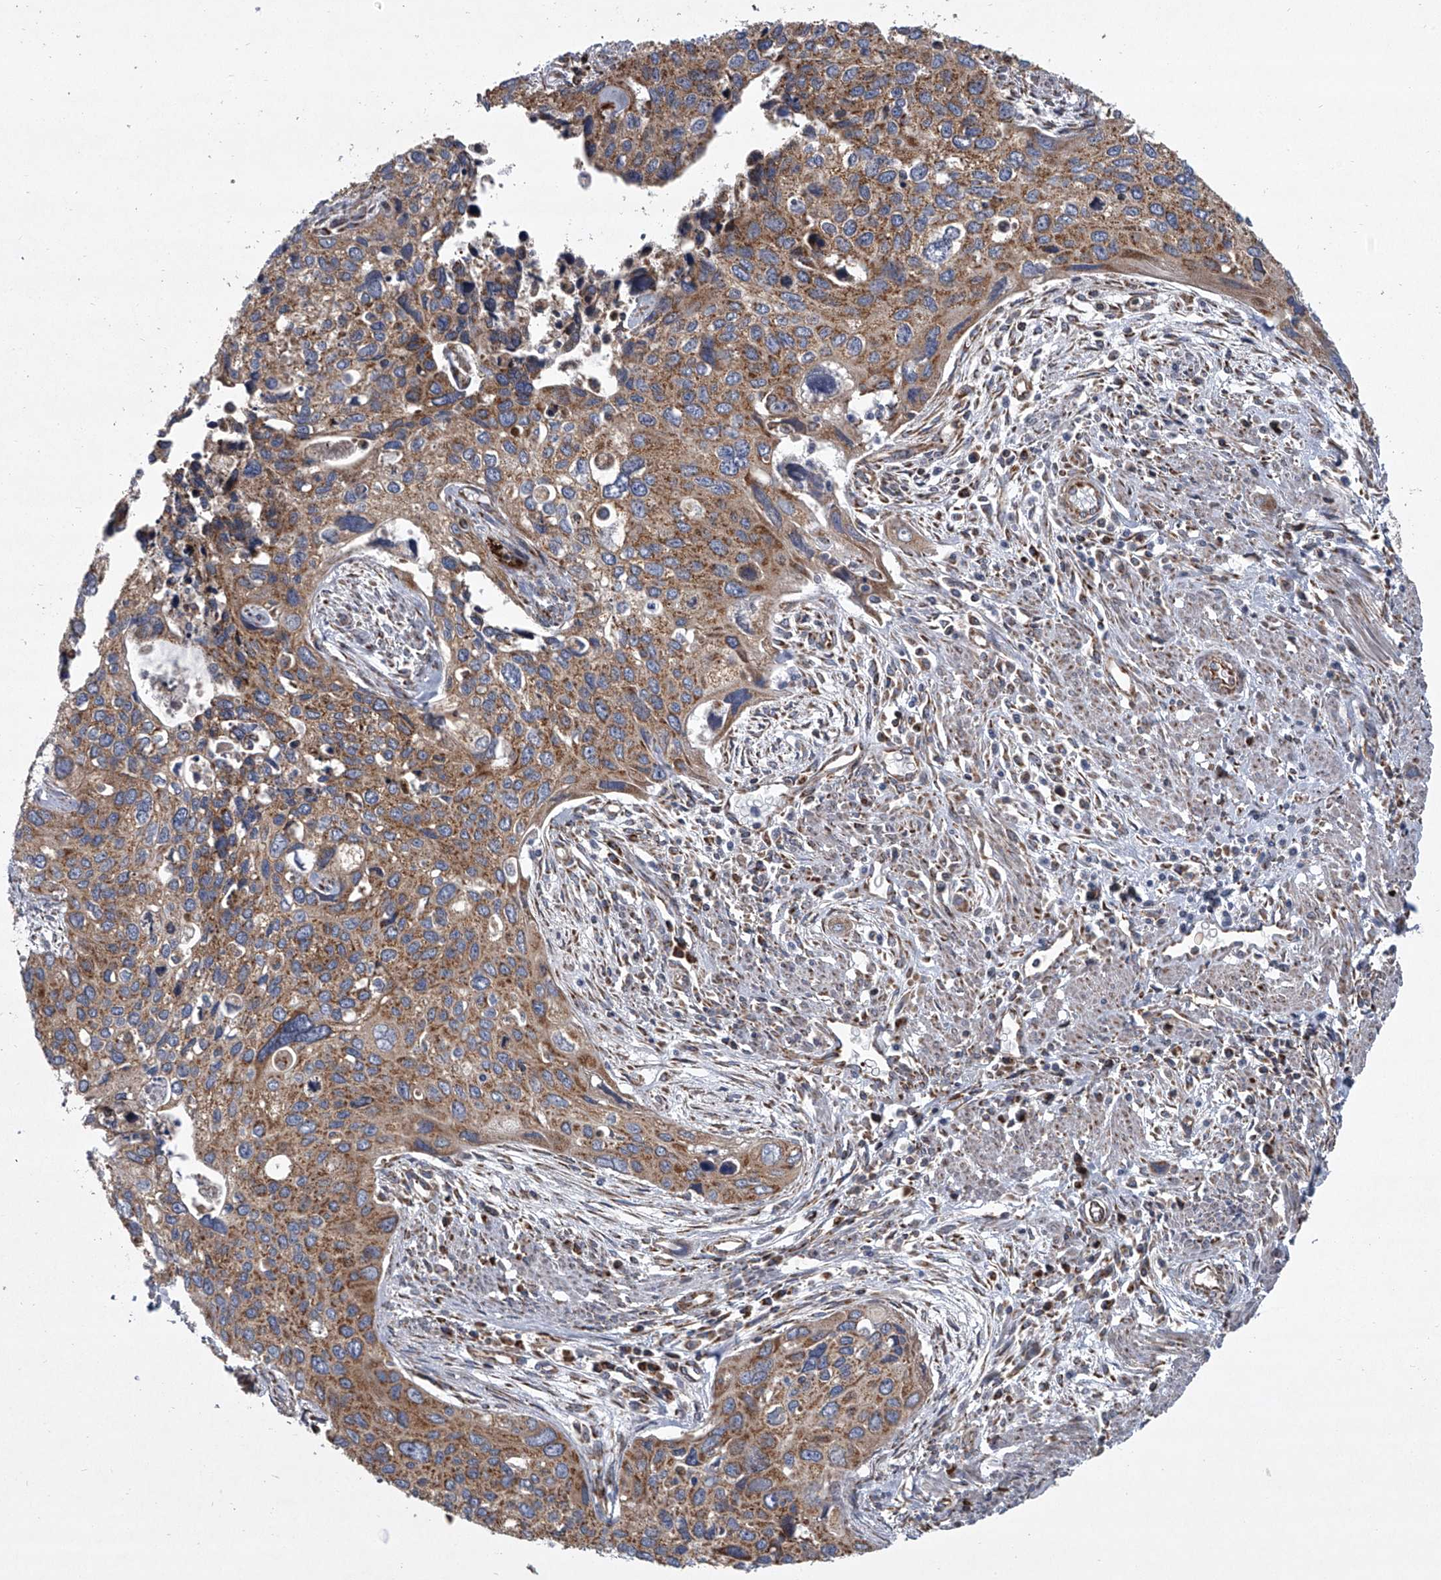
{"staining": {"intensity": "moderate", "quantity": ">75%", "location": "cytoplasmic/membranous"}, "tissue": "cervical cancer", "cell_type": "Tumor cells", "image_type": "cancer", "snomed": [{"axis": "morphology", "description": "Squamous cell carcinoma, NOS"}, {"axis": "topography", "description": "Cervix"}], "caption": "IHC (DAB (3,3'-diaminobenzidine)) staining of human cervical squamous cell carcinoma demonstrates moderate cytoplasmic/membranous protein expression in about >75% of tumor cells.", "gene": "ZC3H15", "patient": {"sex": "female", "age": 55}}